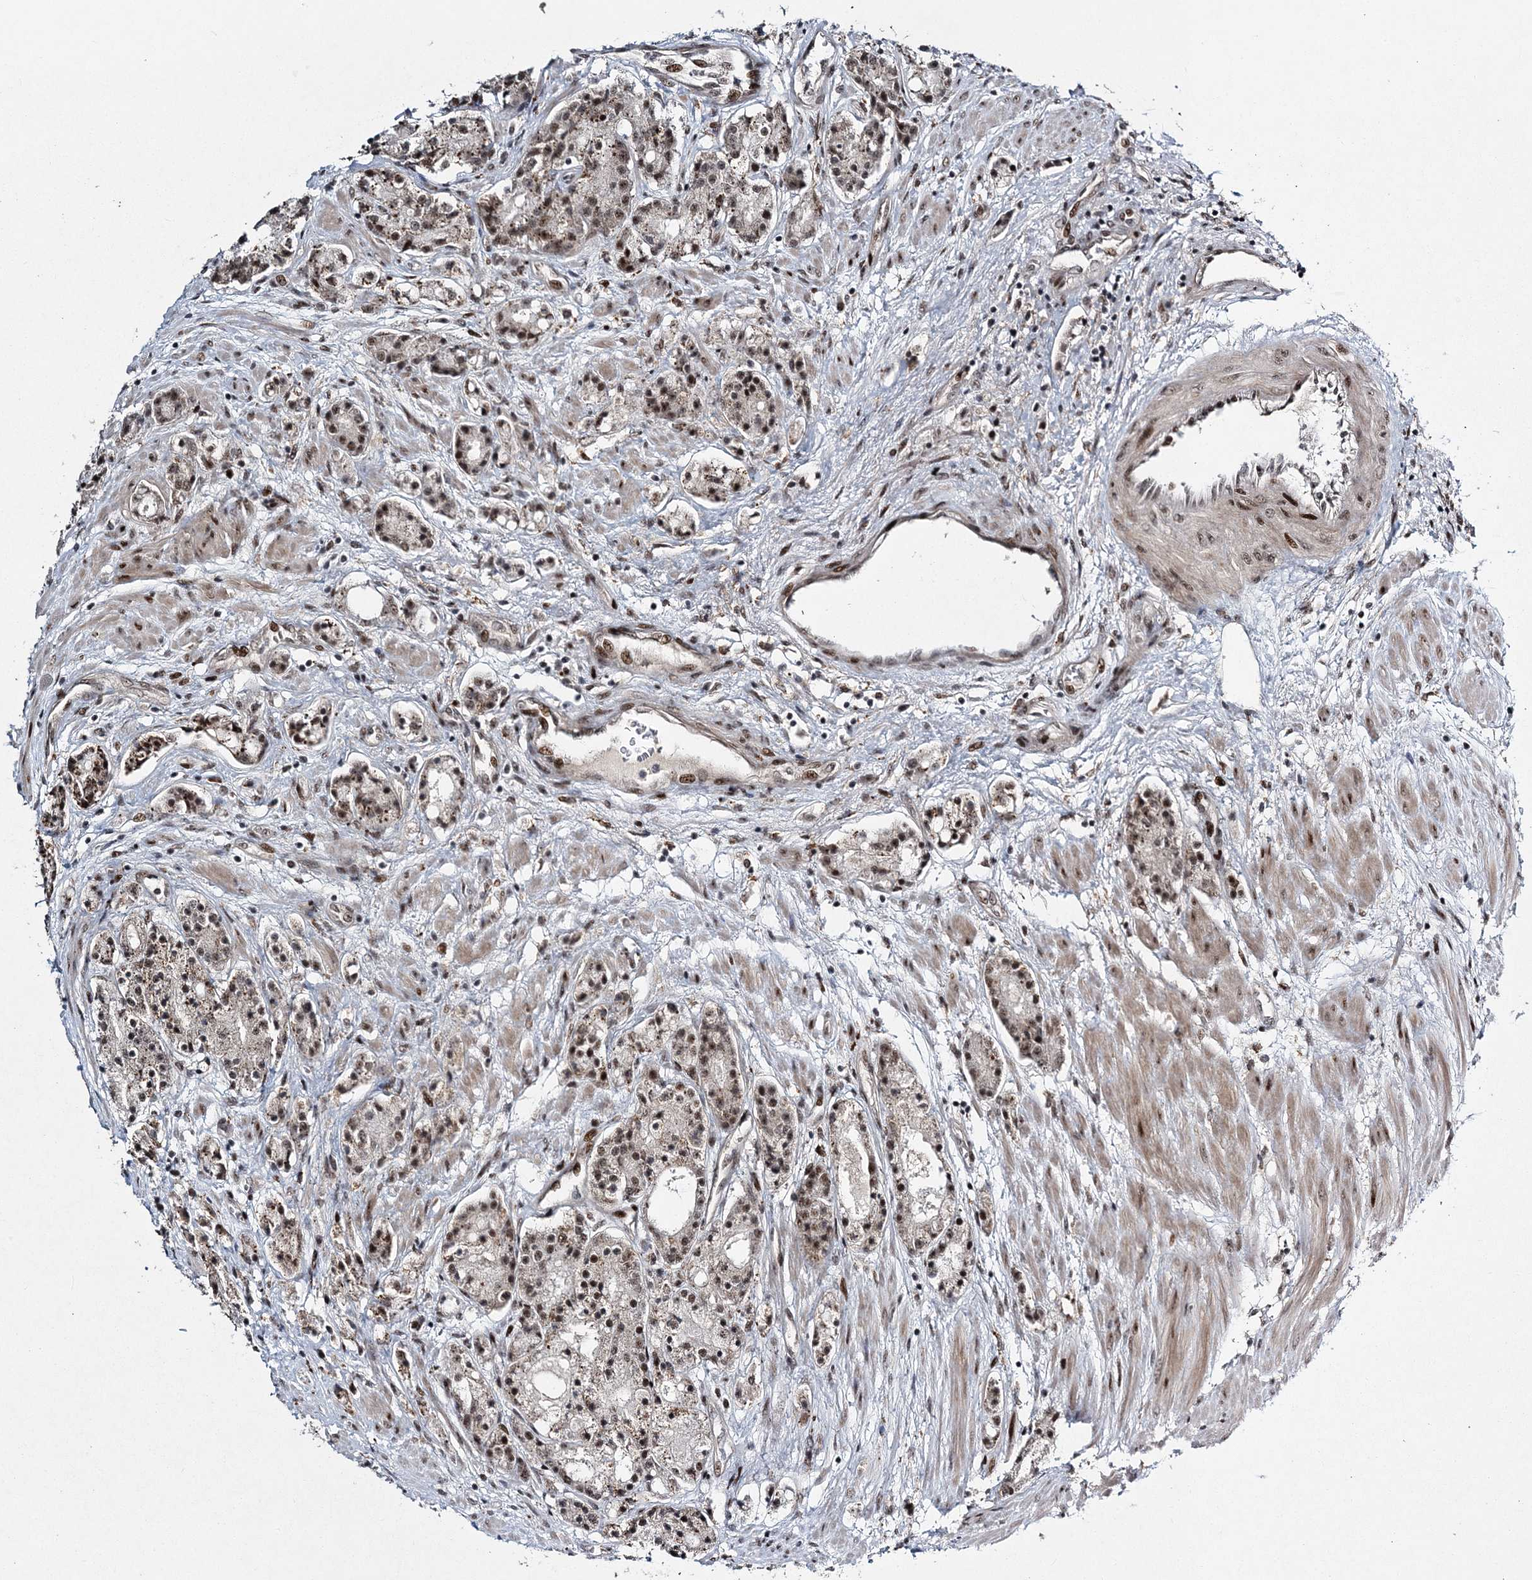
{"staining": {"intensity": "moderate", "quantity": ">75%", "location": "nuclear"}, "tissue": "prostate cancer", "cell_type": "Tumor cells", "image_type": "cancer", "snomed": [{"axis": "morphology", "description": "Adenocarcinoma, High grade"}, {"axis": "topography", "description": "Prostate"}], "caption": "High-grade adenocarcinoma (prostate) stained with immunohistochemistry (IHC) reveals moderate nuclear staining in approximately >75% of tumor cells.", "gene": "CWC22", "patient": {"sex": "male", "age": 60}}